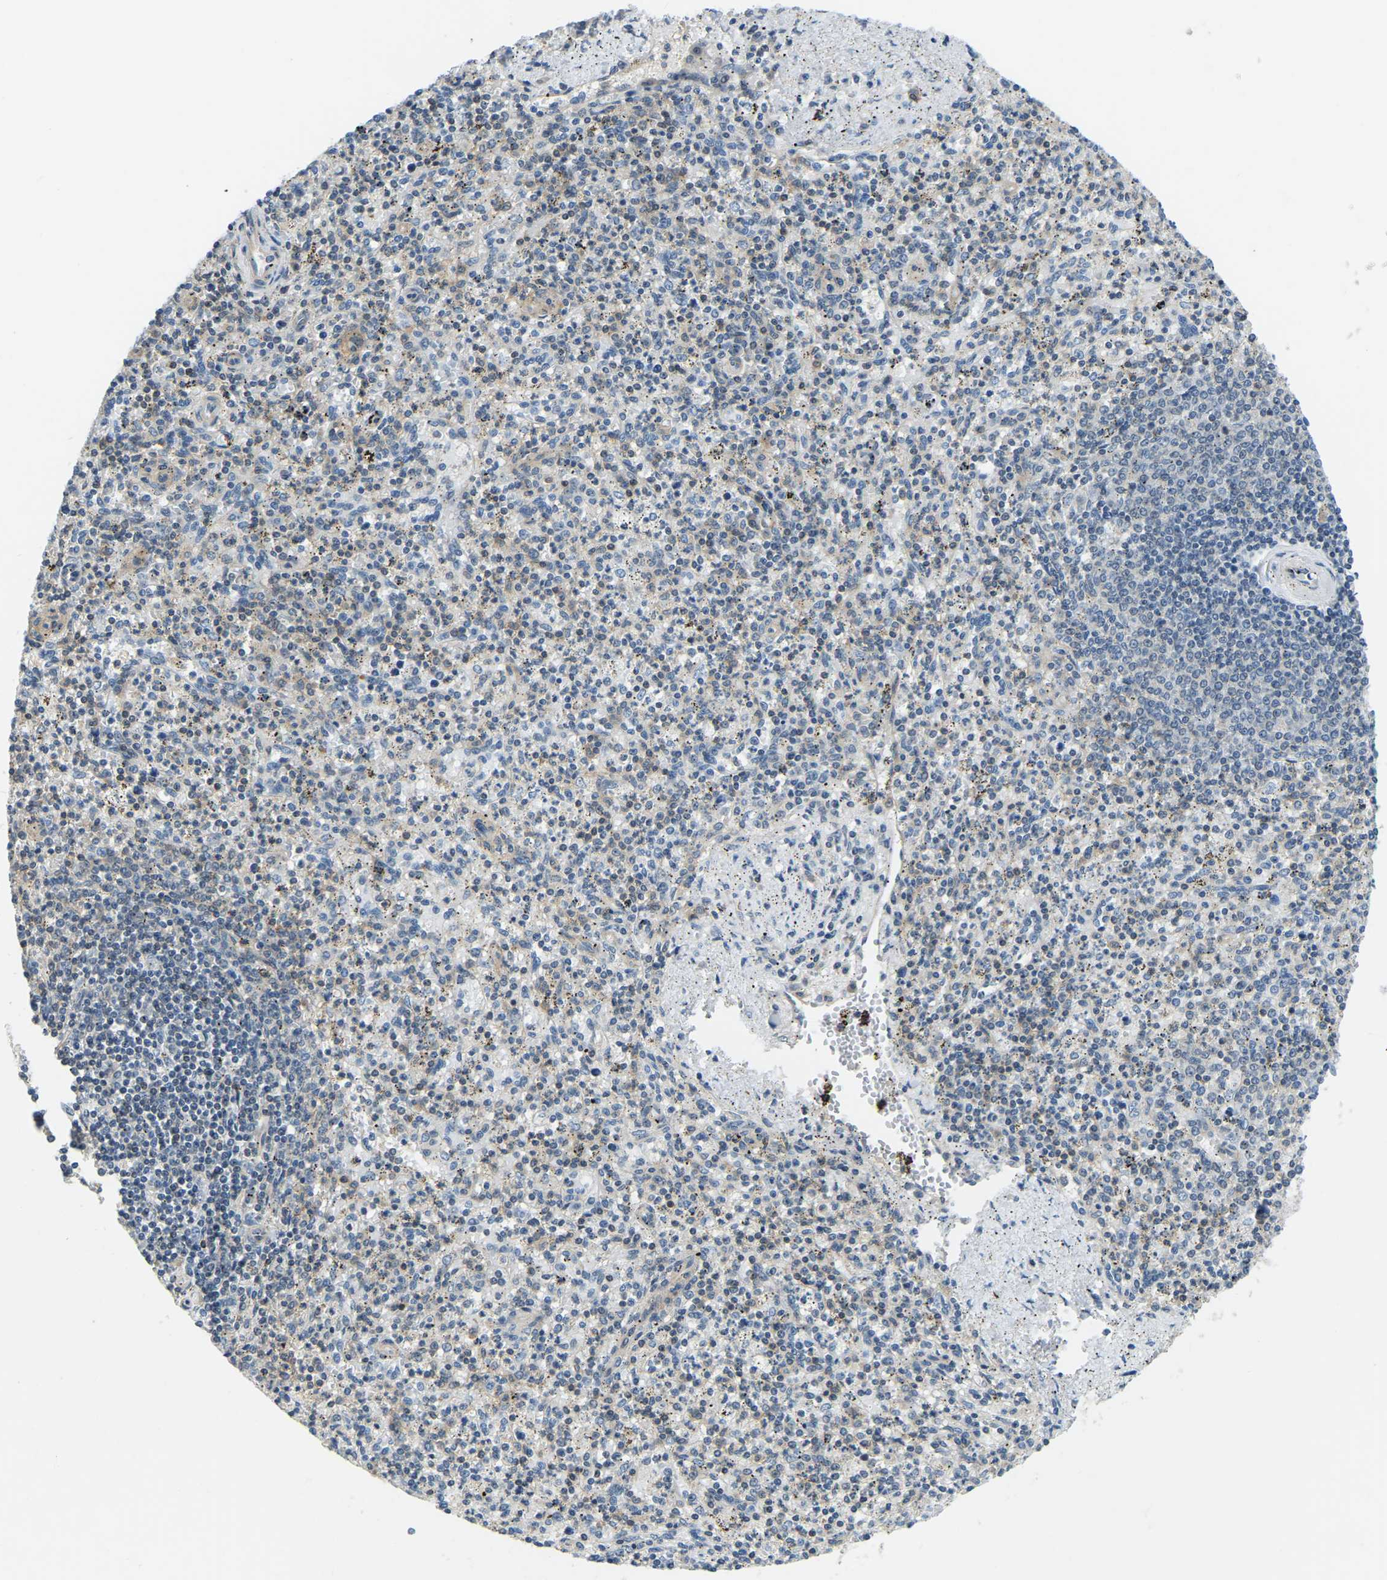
{"staining": {"intensity": "weak", "quantity": "<25%", "location": "cytoplasmic/membranous"}, "tissue": "spleen", "cell_type": "Cells in red pulp", "image_type": "normal", "snomed": [{"axis": "morphology", "description": "Normal tissue, NOS"}, {"axis": "topography", "description": "Spleen"}], "caption": "IHC photomicrograph of benign spleen stained for a protein (brown), which demonstrates no positivity in cells in red pulp.", "gene": "AHNAK", "patient": {"sex": "male", "age": 72}}